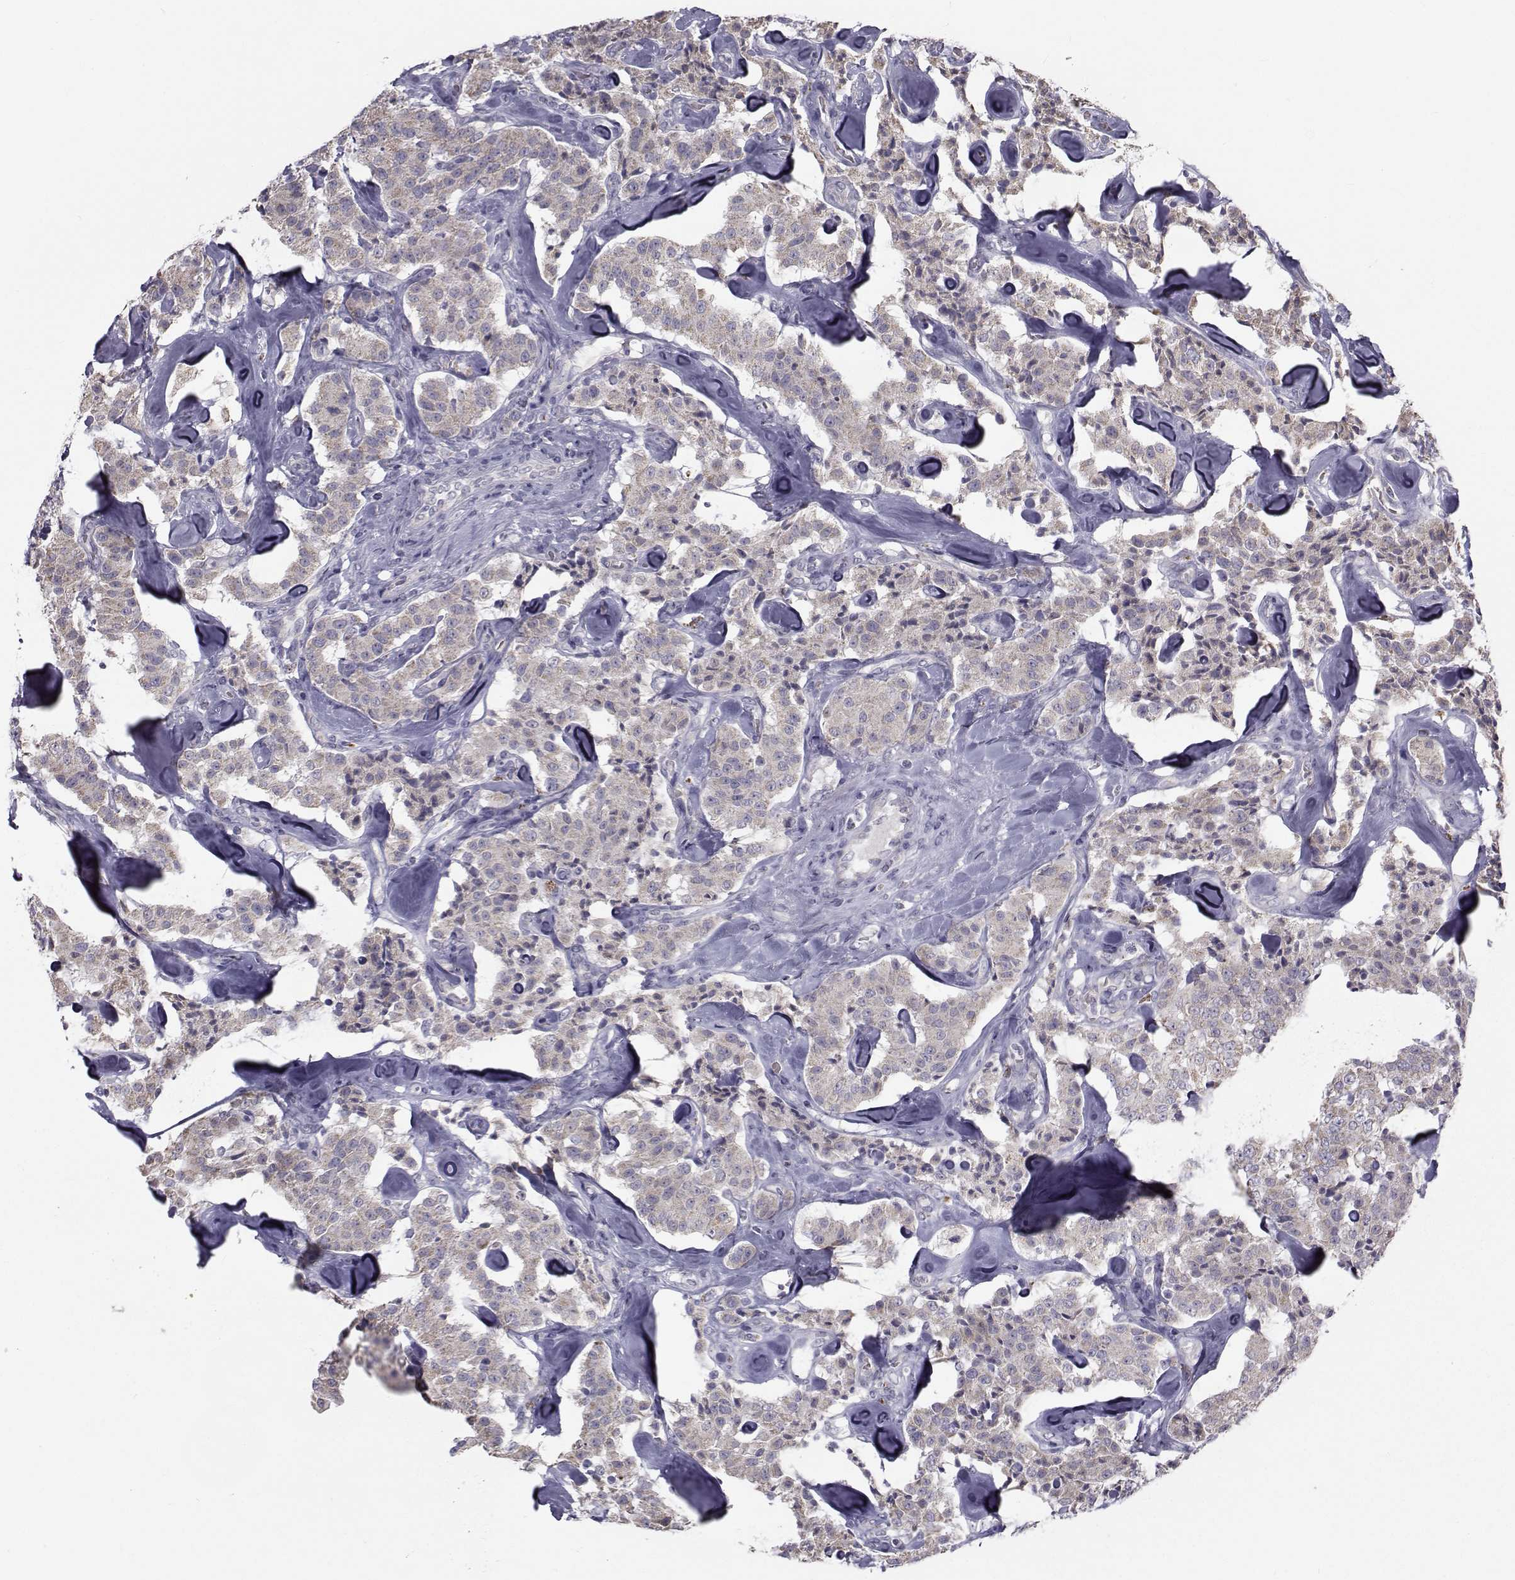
{"staining": {"intensity": "negative", "quantity": "none", "location": "none"}, "tissue": "carcinoid", "cell_type": "Tumor cells", "image_type": "cancer", "snomed": [{"axis": "morphology", "description": "Carcinoid, malignant, NOS"}, {"axis": "topography", "description": "Pancreas"}], "caption": "Tumor cells are negative for protein expression in human carcinoid (malignant).", "gene": "ANGPT1", "patient": {"sex": "male", "age": 41}}